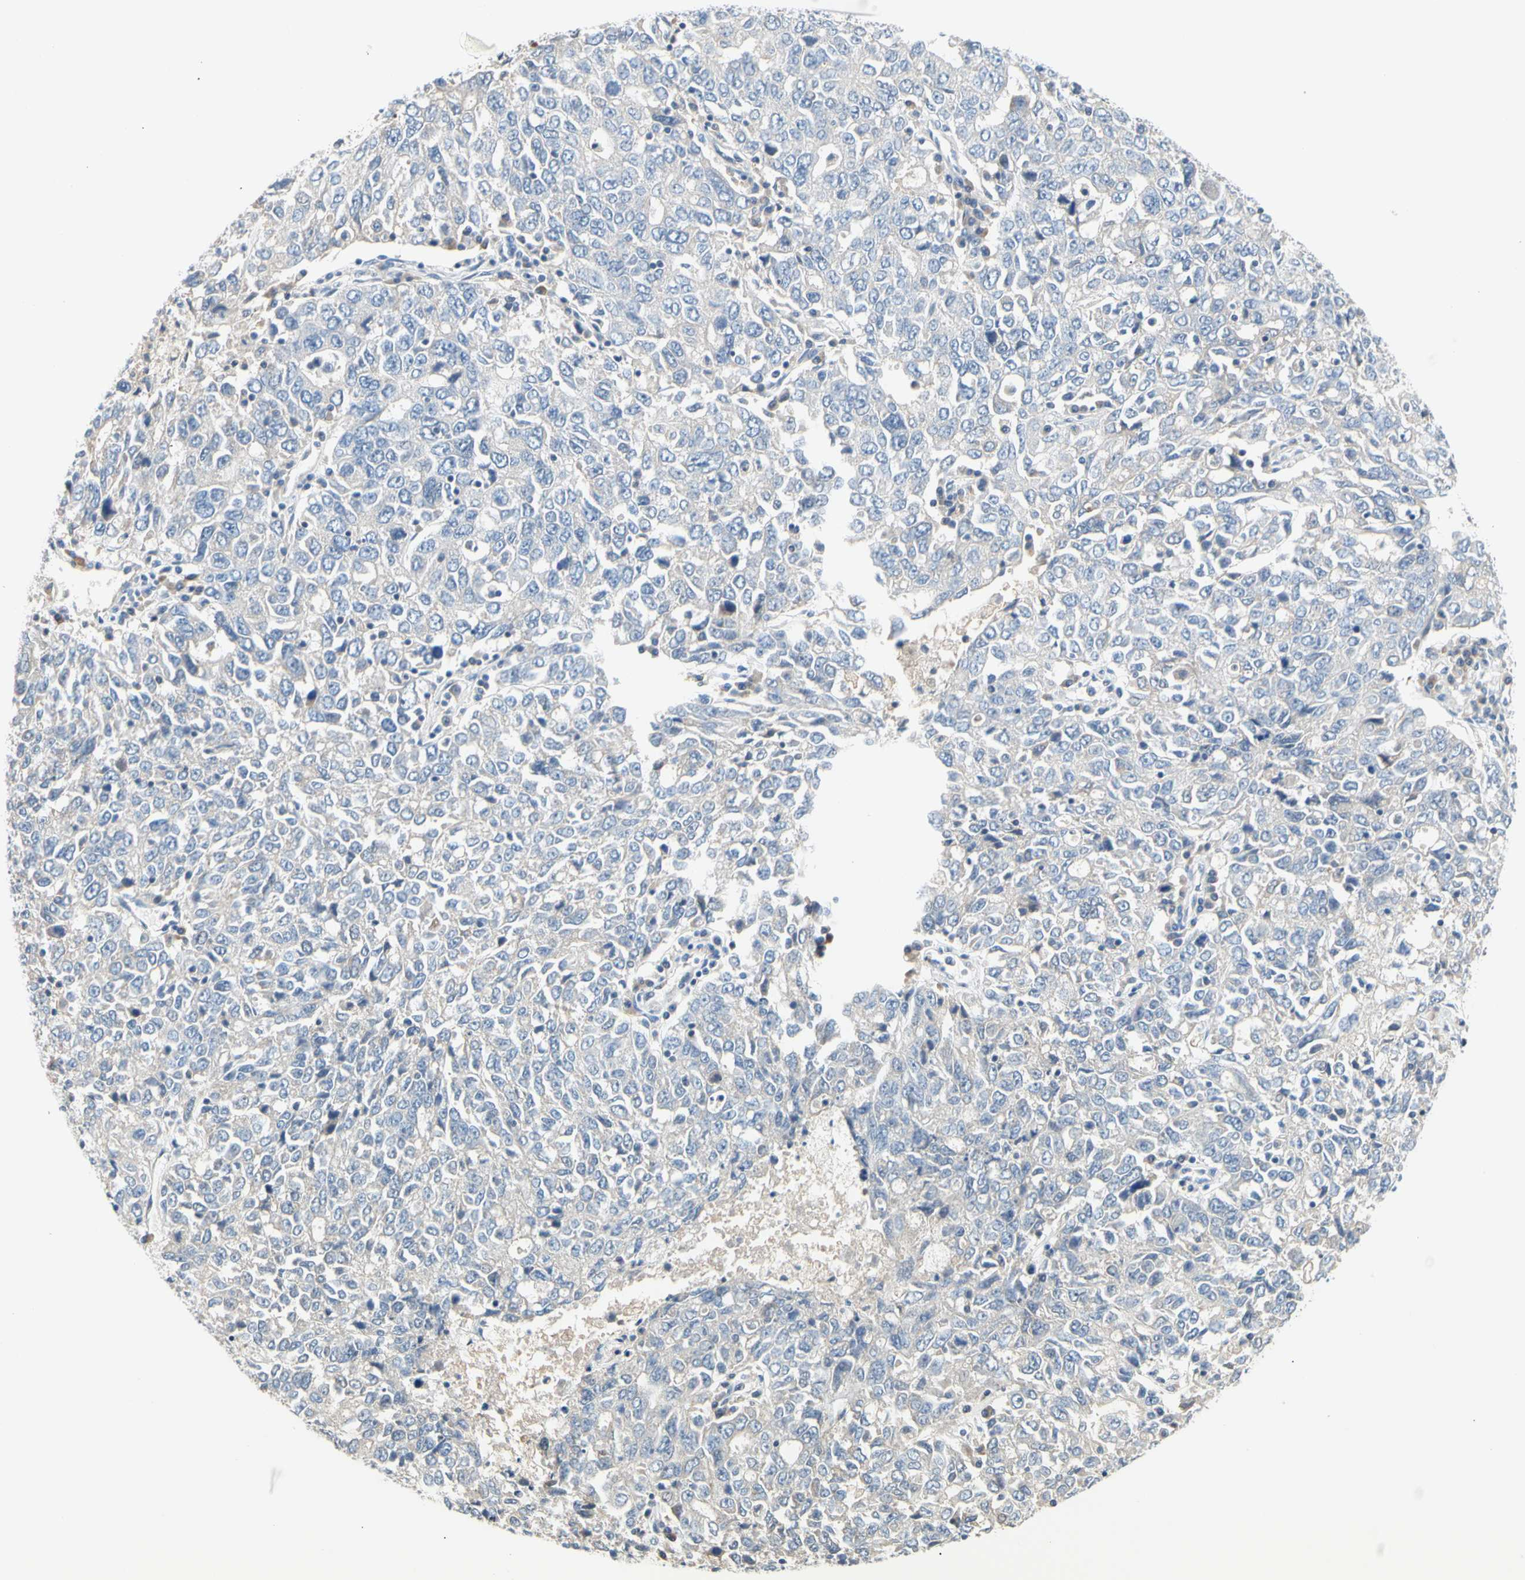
{"staining": {"intensity": "negative", "quantity": "none", "location": "none"}, "tissue": "ovarian cancer", "cell_type": "Tumor cells", "image_type": "cancer", "snomed": [{"axis": "morphology", "description": "Carcinoma, endometroid"}, {"axis": "topography", "description": "Ovary"}], "caption": "Tumor cells are negative for protein expression in human ovarian cancer.", "gene": "CCM2L", "patient": {"sex": "female", "age": 62}}